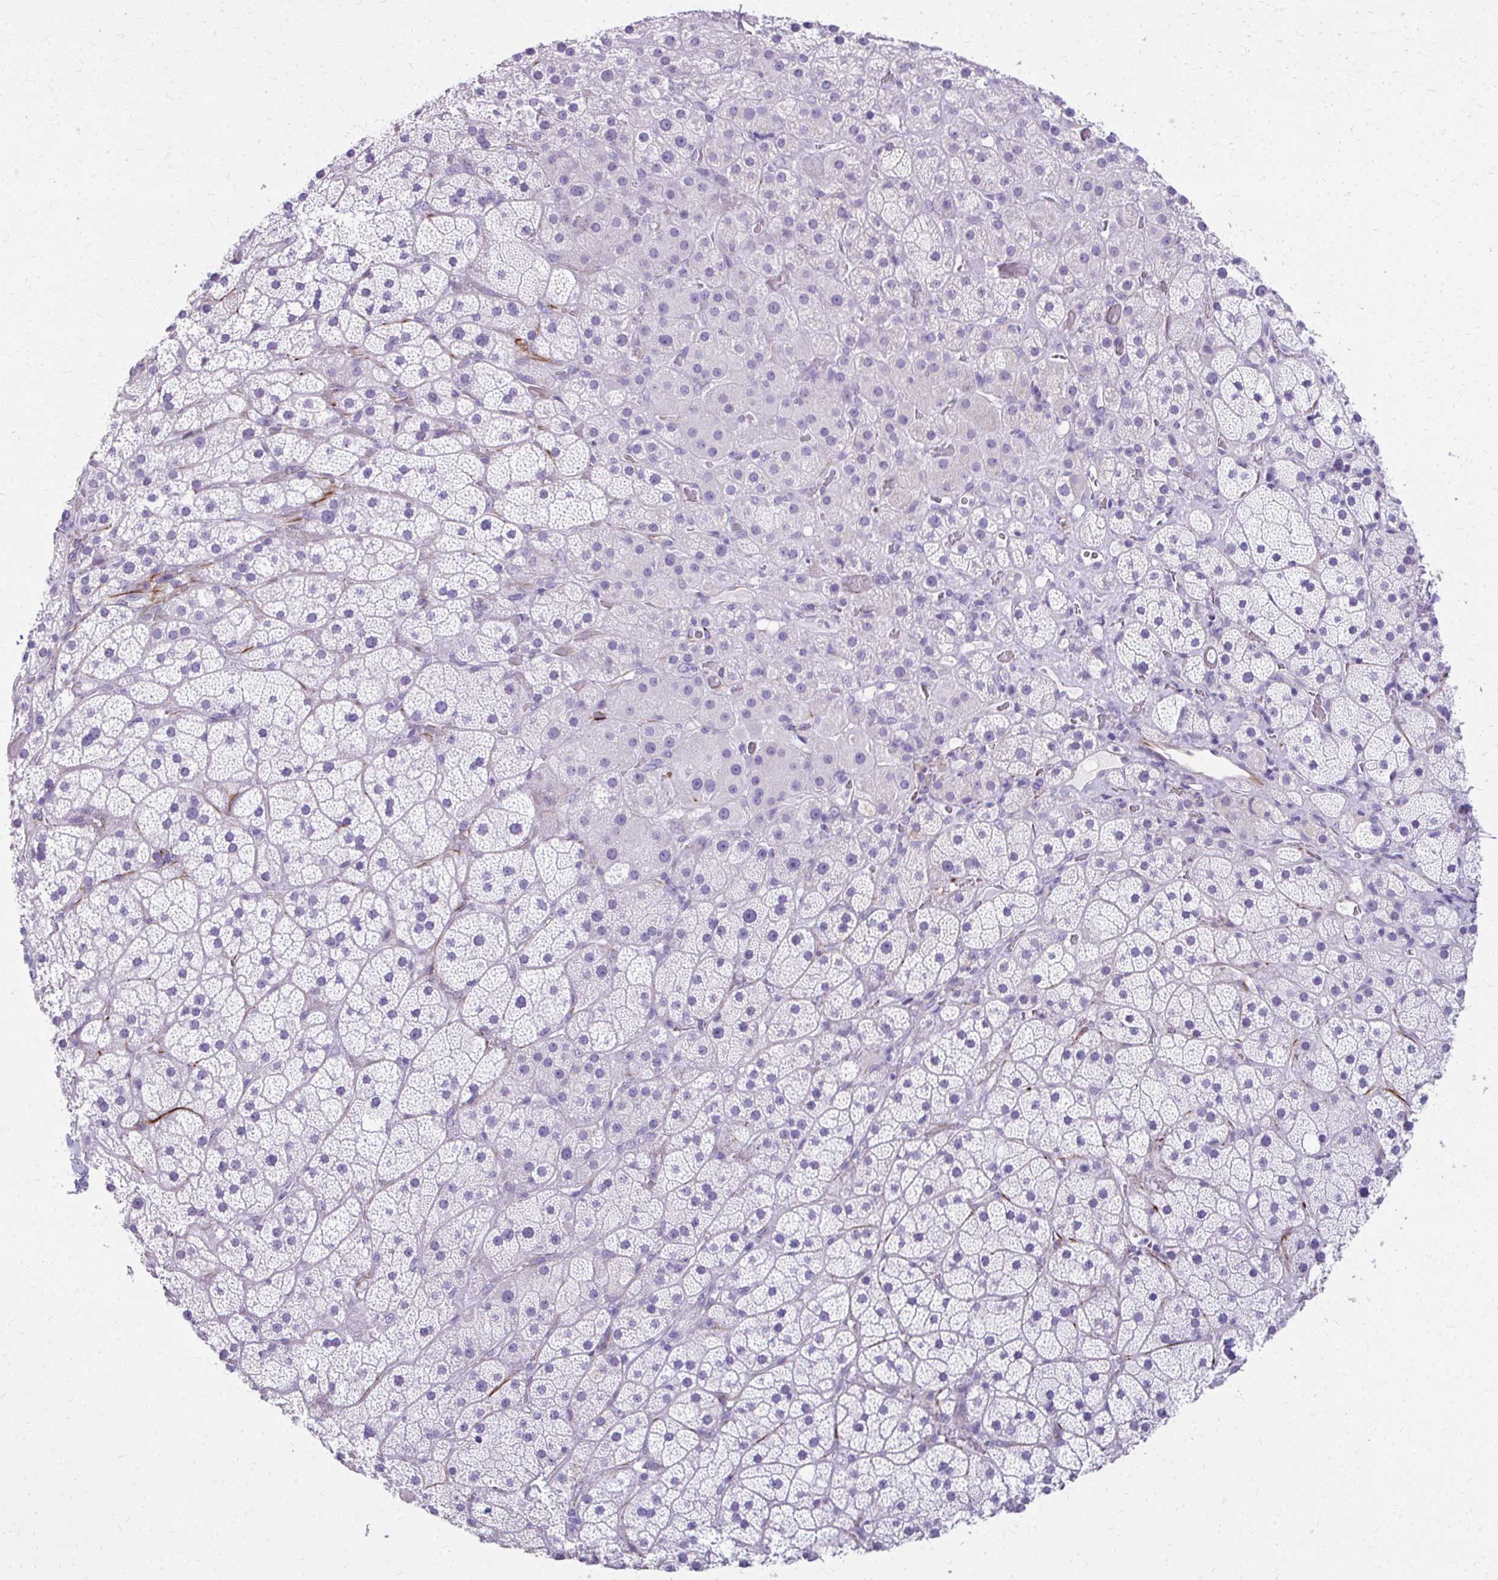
{"staining": {"intensity": "moderate", "quantity": "<25%", "location": "cytoplasmic/membranous"}, "tissue": "adrenal gland", "cell_type": "Glandular cells", "image_type": "normal", "snomed": [{"axis": "morphology", "description": "Normal tissue, NOS"}, {"axis": "topography", "description": "Adrenal gland"}], "caption": "Protein staining shows moderate cytoplasmic/membranous positivity in approximately <25% of glandular cells in benign adrenal gland. The staining was performed using DAB, with brown indicating positive protein expression. Nuclei are stained blue with hematoxylin.", "gene": "TRIM6", "patient": {"sex": "male", "age": 57}}